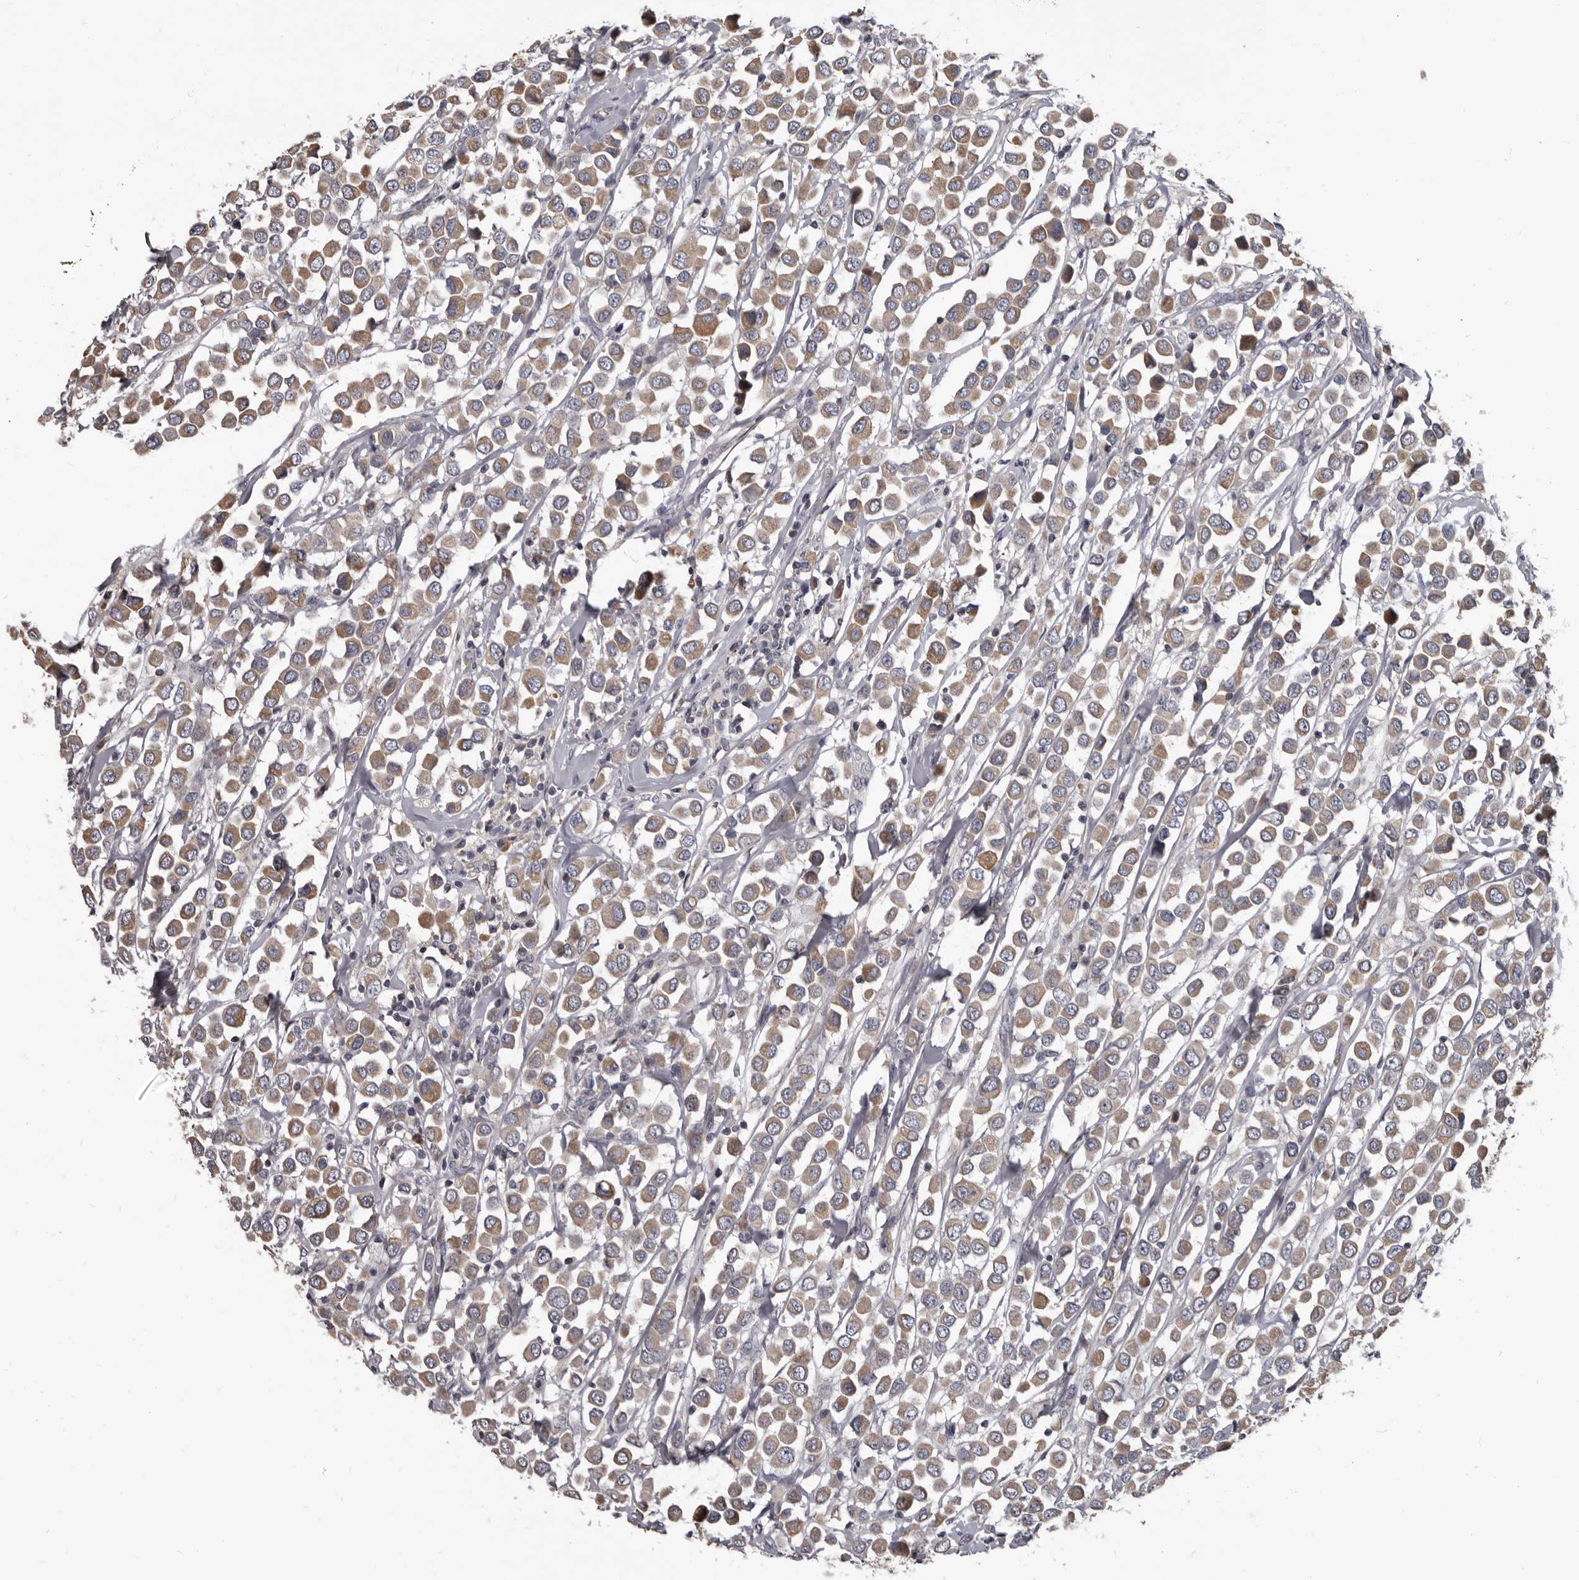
{"staining": {"intensity": "moderate", "quantity": ">75%", "location": "cytoplasmic/membranous"}, "tissue": "breast cancer", "cell_type": "Tumor cells", "image_type": "cancer", "snomed": [{"axis": "morphology", "description": "Duct carcinoma"}, {"axis": "topography", "description": "Breast"}], "caption": "A photomicrograph of human breast cancer (infiltrating ductal carcinoma) stained for a protein reveals moderate cytoplasmic/membranous brown staining in tumor cells. The protein is stained brown, and the nuclei are stained in blue (DAB (3,3'-diaminobenzidine) IHC with brightfield microscopy, high magnification).", "gene": "ALDH5A1", "patient": {"sex": "female", "age": 61}}